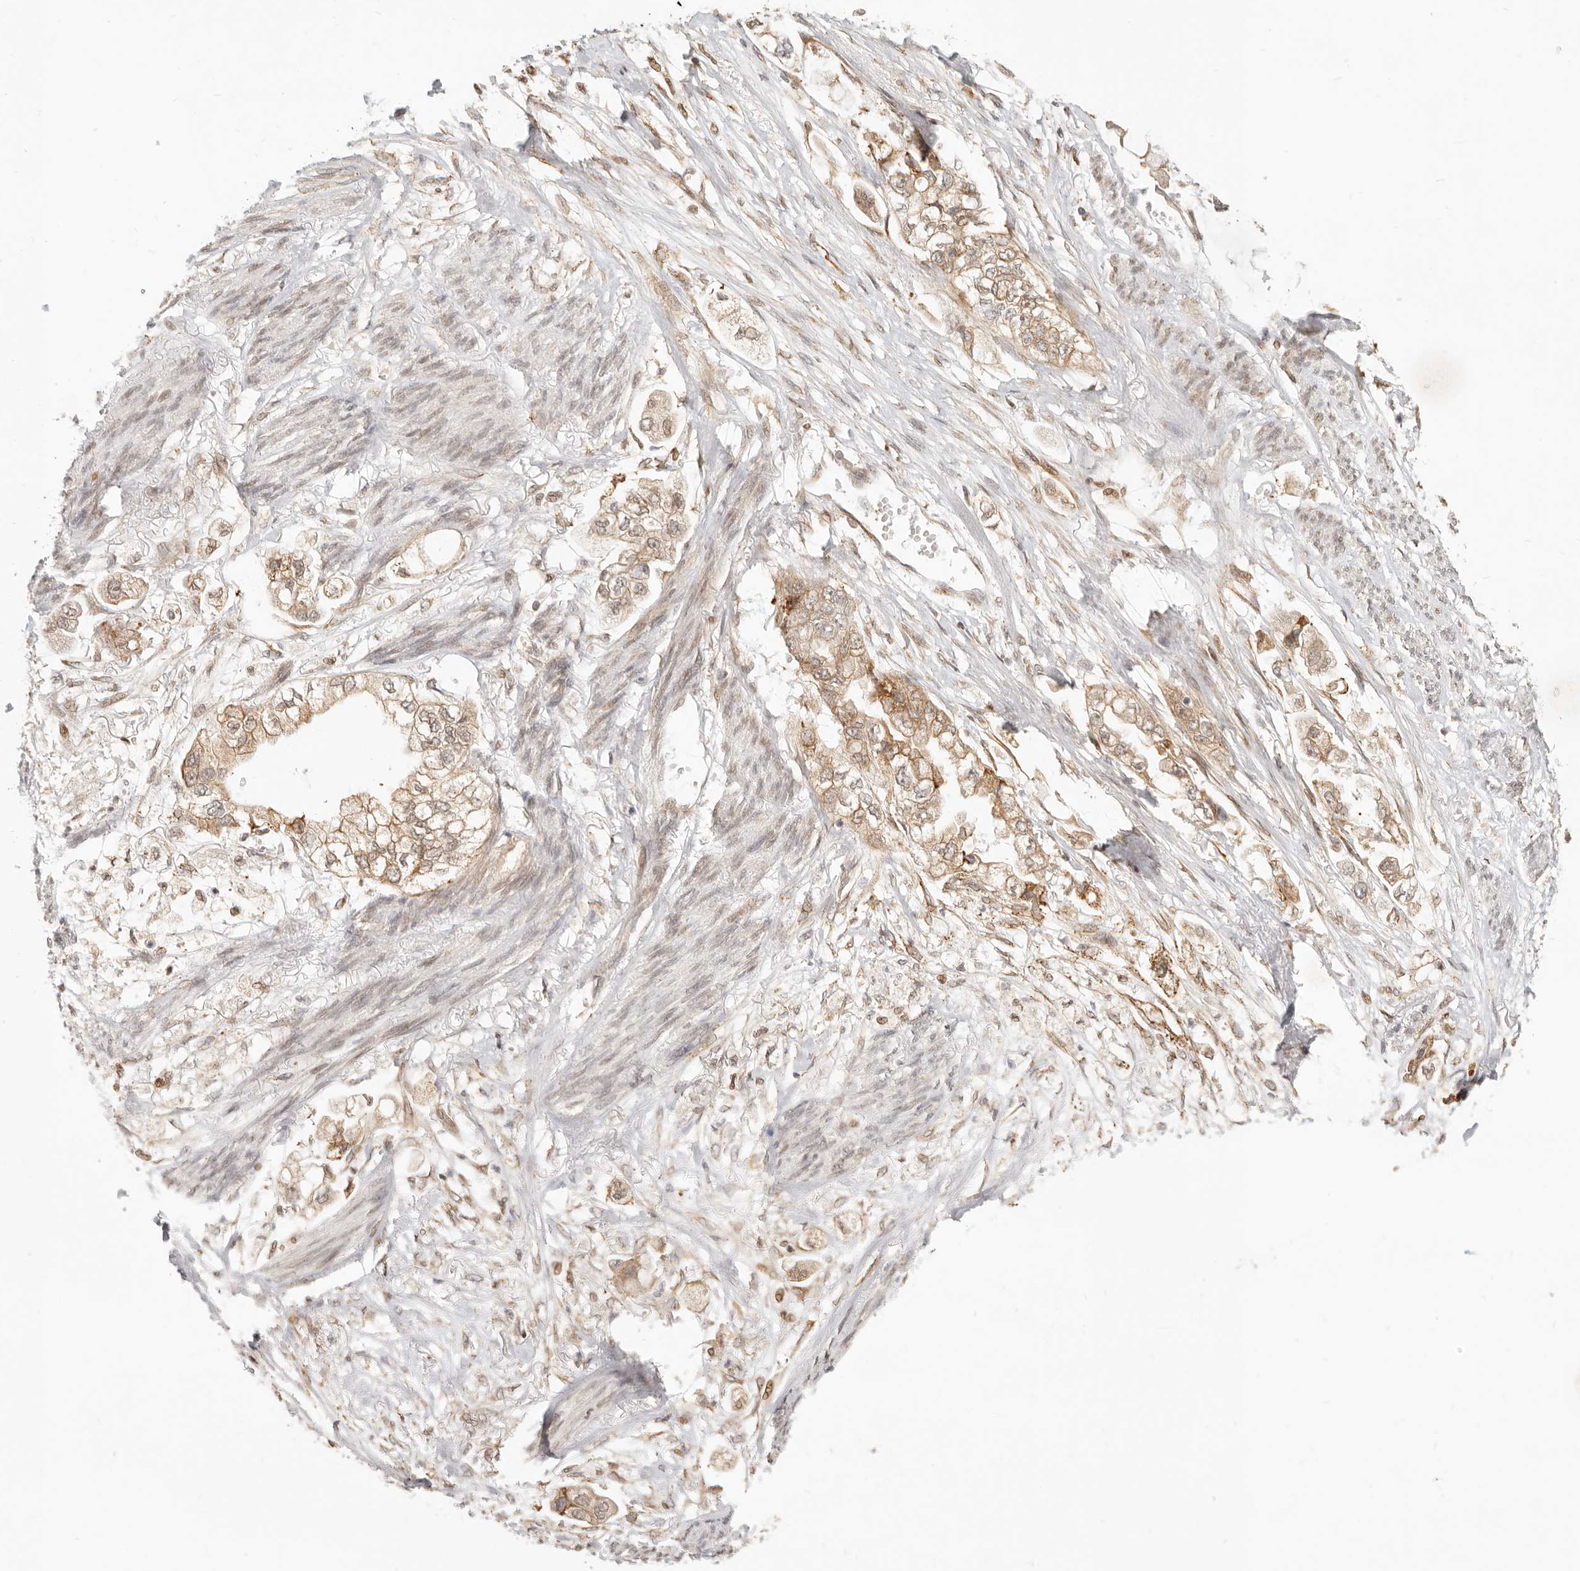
{"staining": {"intensity": "moderate", "quantity": ">75%", "location": "cytoplasmic/membranous,nuclear"}, "tissue": "stomach cancer", "cell_type": "Tumor cells", "image_type": "cancer", "snomed": [{"axis": "morphology", "description": "Adenocarcinoma, NOS"}, {"axis": "topography", "description": "Stomach"}], "caption": "Stomach cancer was stained to show a protein in brown. There is medium levels of moderate cytoplasmic/membranous and nuclear positivity in approximately >75% of tumor cells.", "gene": "TUFT1", "patient": {"sex": "male", "age": 62}}